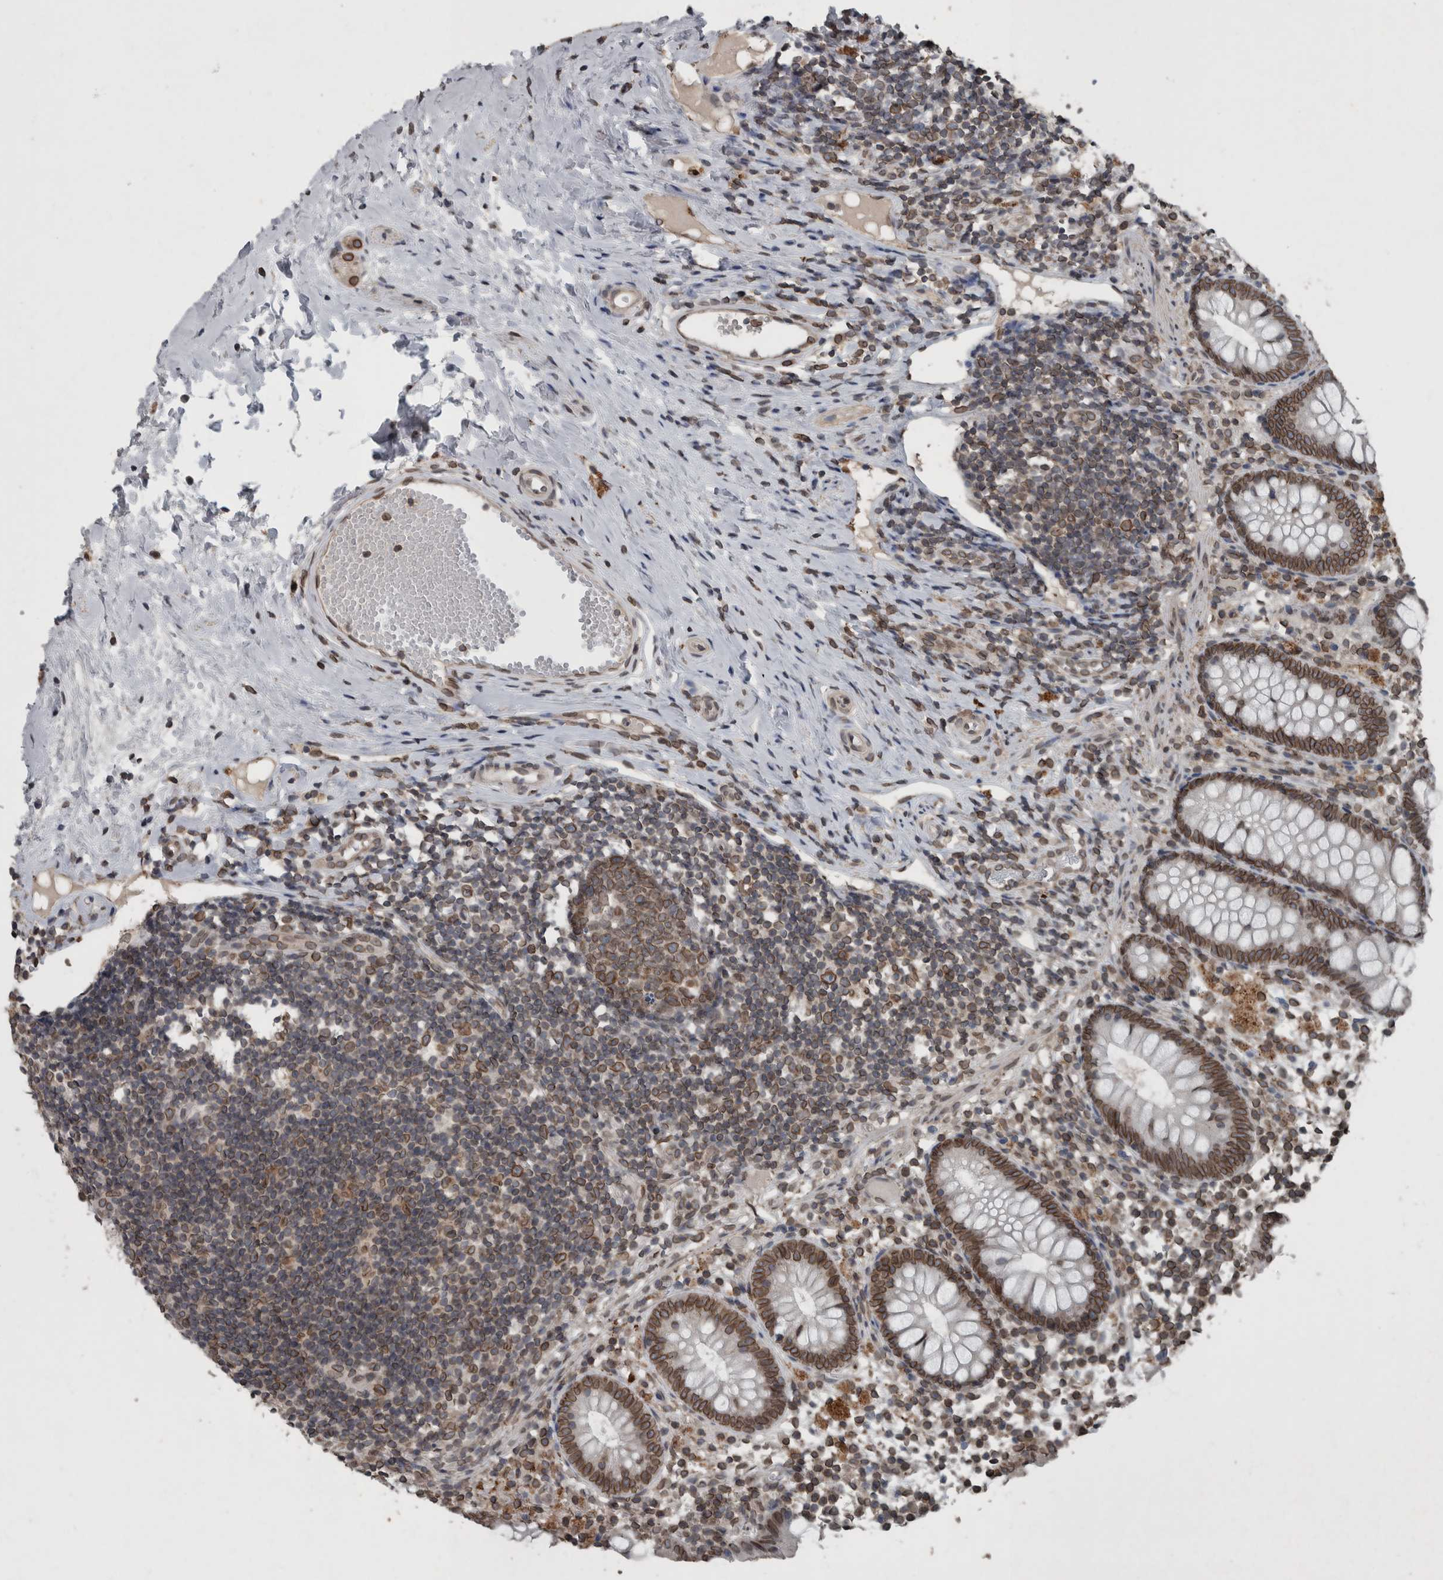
{"staining": {"intensity": "strong", "quantity": ">75%", "location": "cytoplasmic/membranous,nuclear"}, "tissue": "appendix", "cell_type": "Glandular cells", "image_type": "normal", "snomed": [{"axis": "morphology", "description": "Normal tissue, NOS"}, {"axis": "topography", "description": "Appendix"}], "caption": "Brown immunohistochemical staining in benign appendix reveals strong cytoplasmic/membranous,nuclear expression in about >75% of glandular cells. (DAB IHC with brightfield microscopy, high magnification).", "gene": "RANBP2", "patient": {"sex": "female", "age": 20}}